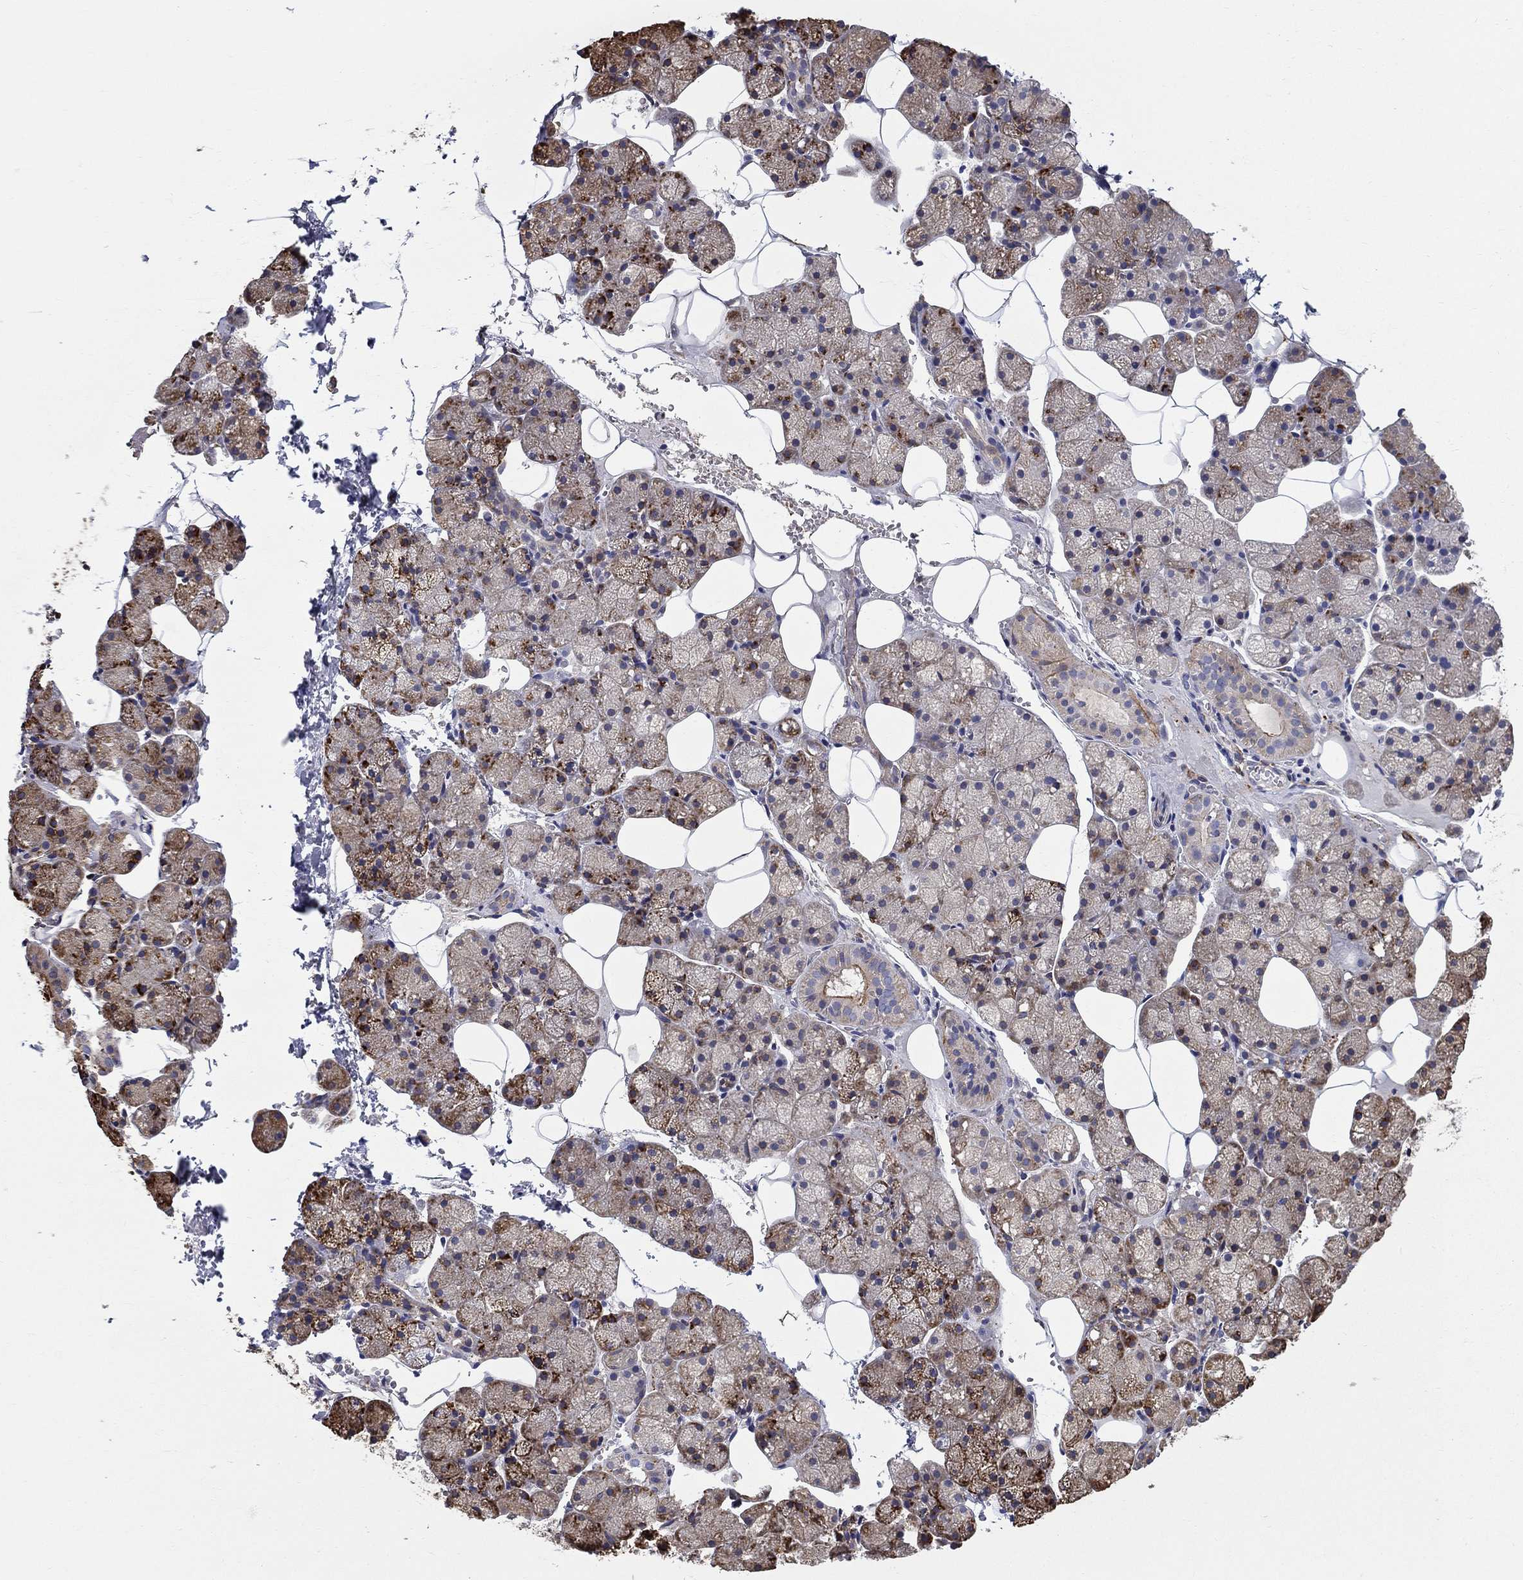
{"staining": {"intensity": "strong", "quantity": "<25%", "location": "cytoplasmic/membranous"}, "tissue": "salivary gland", "cell_type": "Glandular cells", "image_type": "normal", "snomed": [{"axis": "morphology", "description": "Normal tissue, NOS"}, {"axis": "topography", "description": "Salivary gland"}], "caption": "This image shows immunohistochemistry (IHC) staining of benign human salivary gland, with medium strong cytoplasmic/membranous expression in about <25% of glandular cells.", "gene": "NPHP1", "patient": {"sex": "male", "age": 38}}